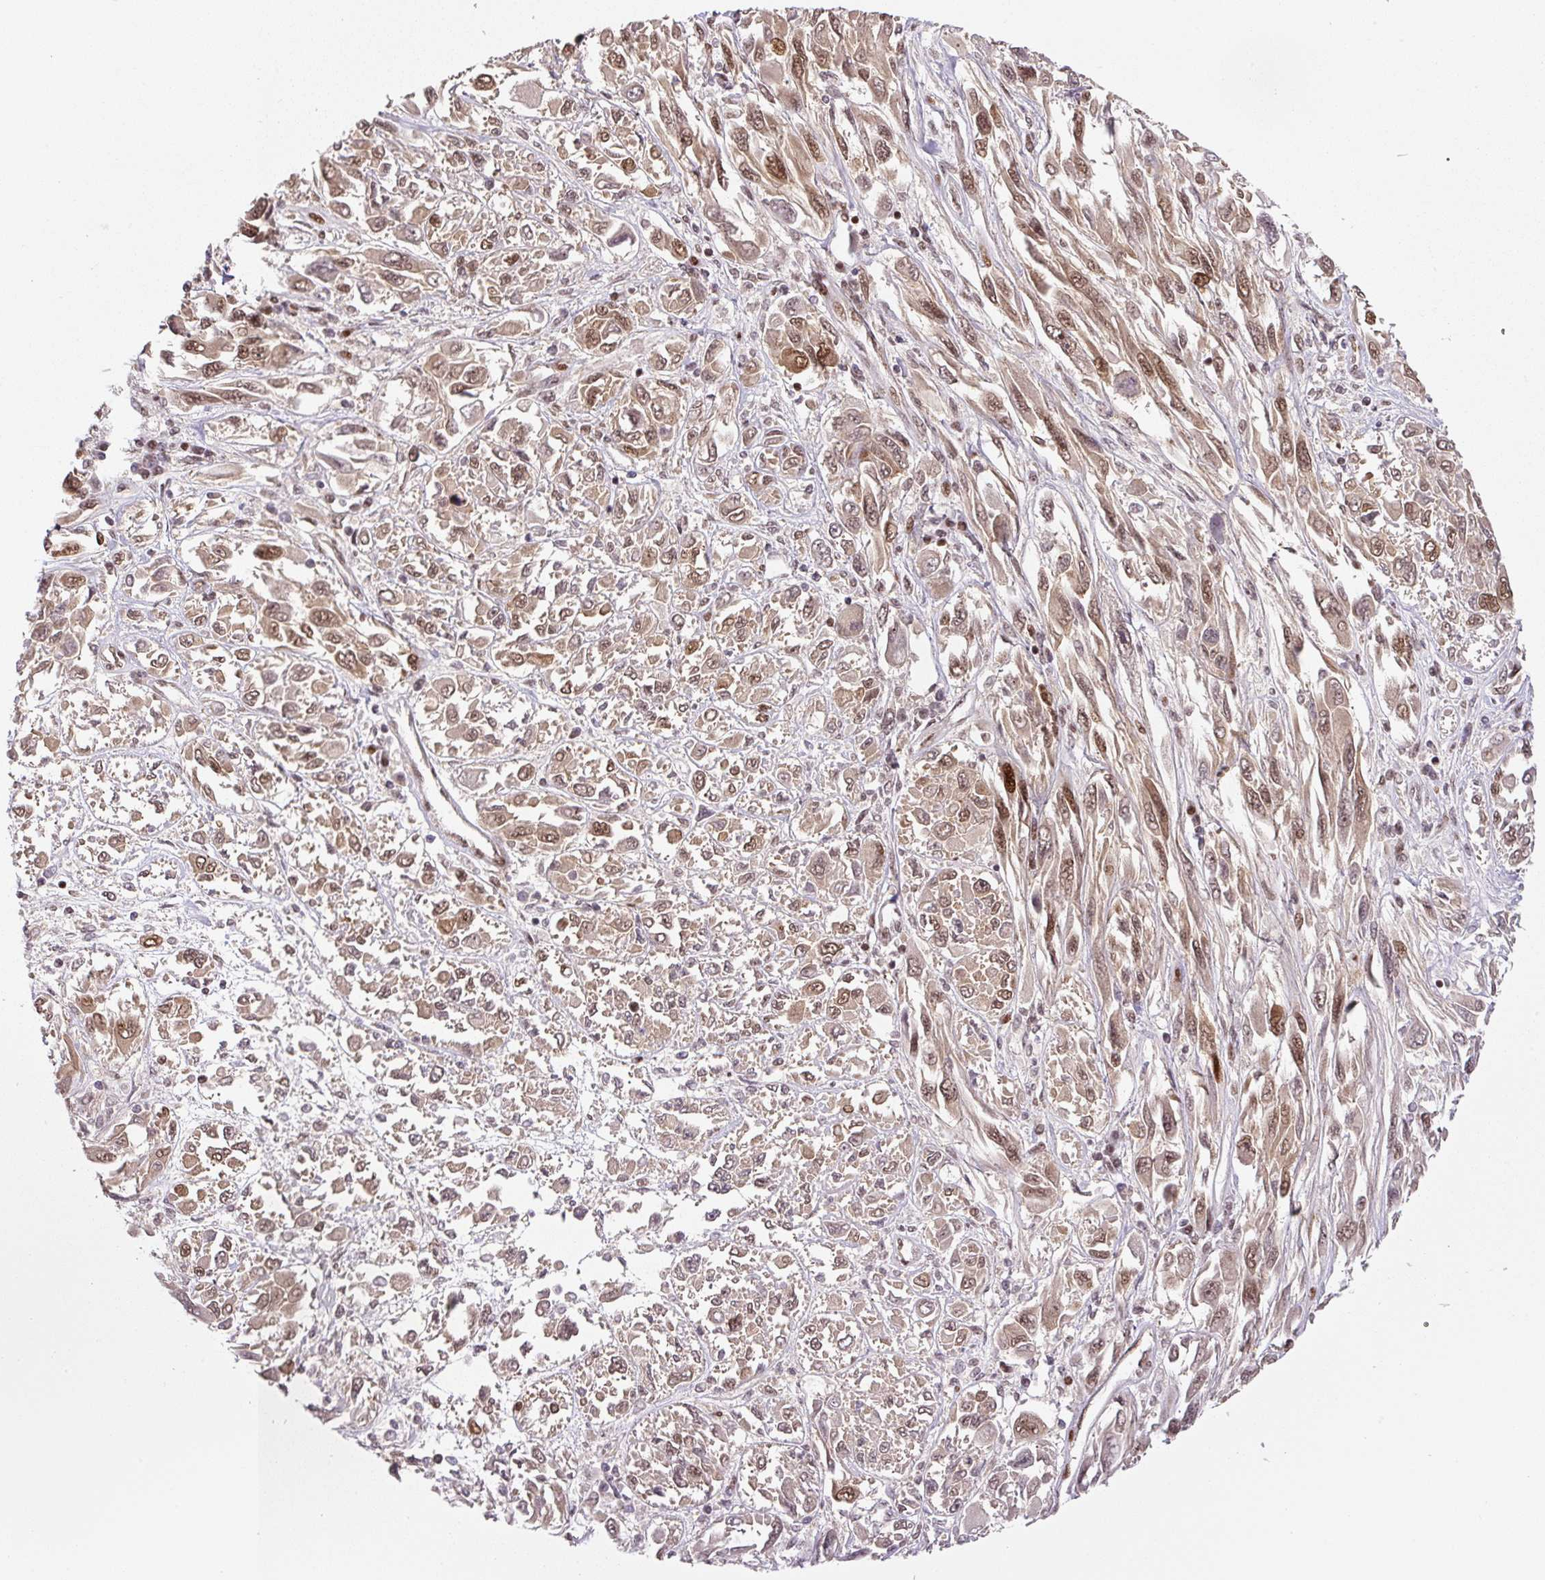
{"staining": {"intensity": "moderate", "quantity": ">75%", "location": "nuclear"}, "tissue": "melanoma", "cell_type": "Tumor cells", "image_type": "cancer", "snomed": [{"axis": "morphology", "description": "Malignant melanoma, NOS"}, {"axis": "topography", "description": "Skin"}], "caption": "The histopathology image displays immunohistochemical staining of malignant melanoma. There is moderate nuclear staining is identified in approximately >75% of tumor cells.", "gene": "PYDC2", "patient": {"sex": "female", "age": 91}}